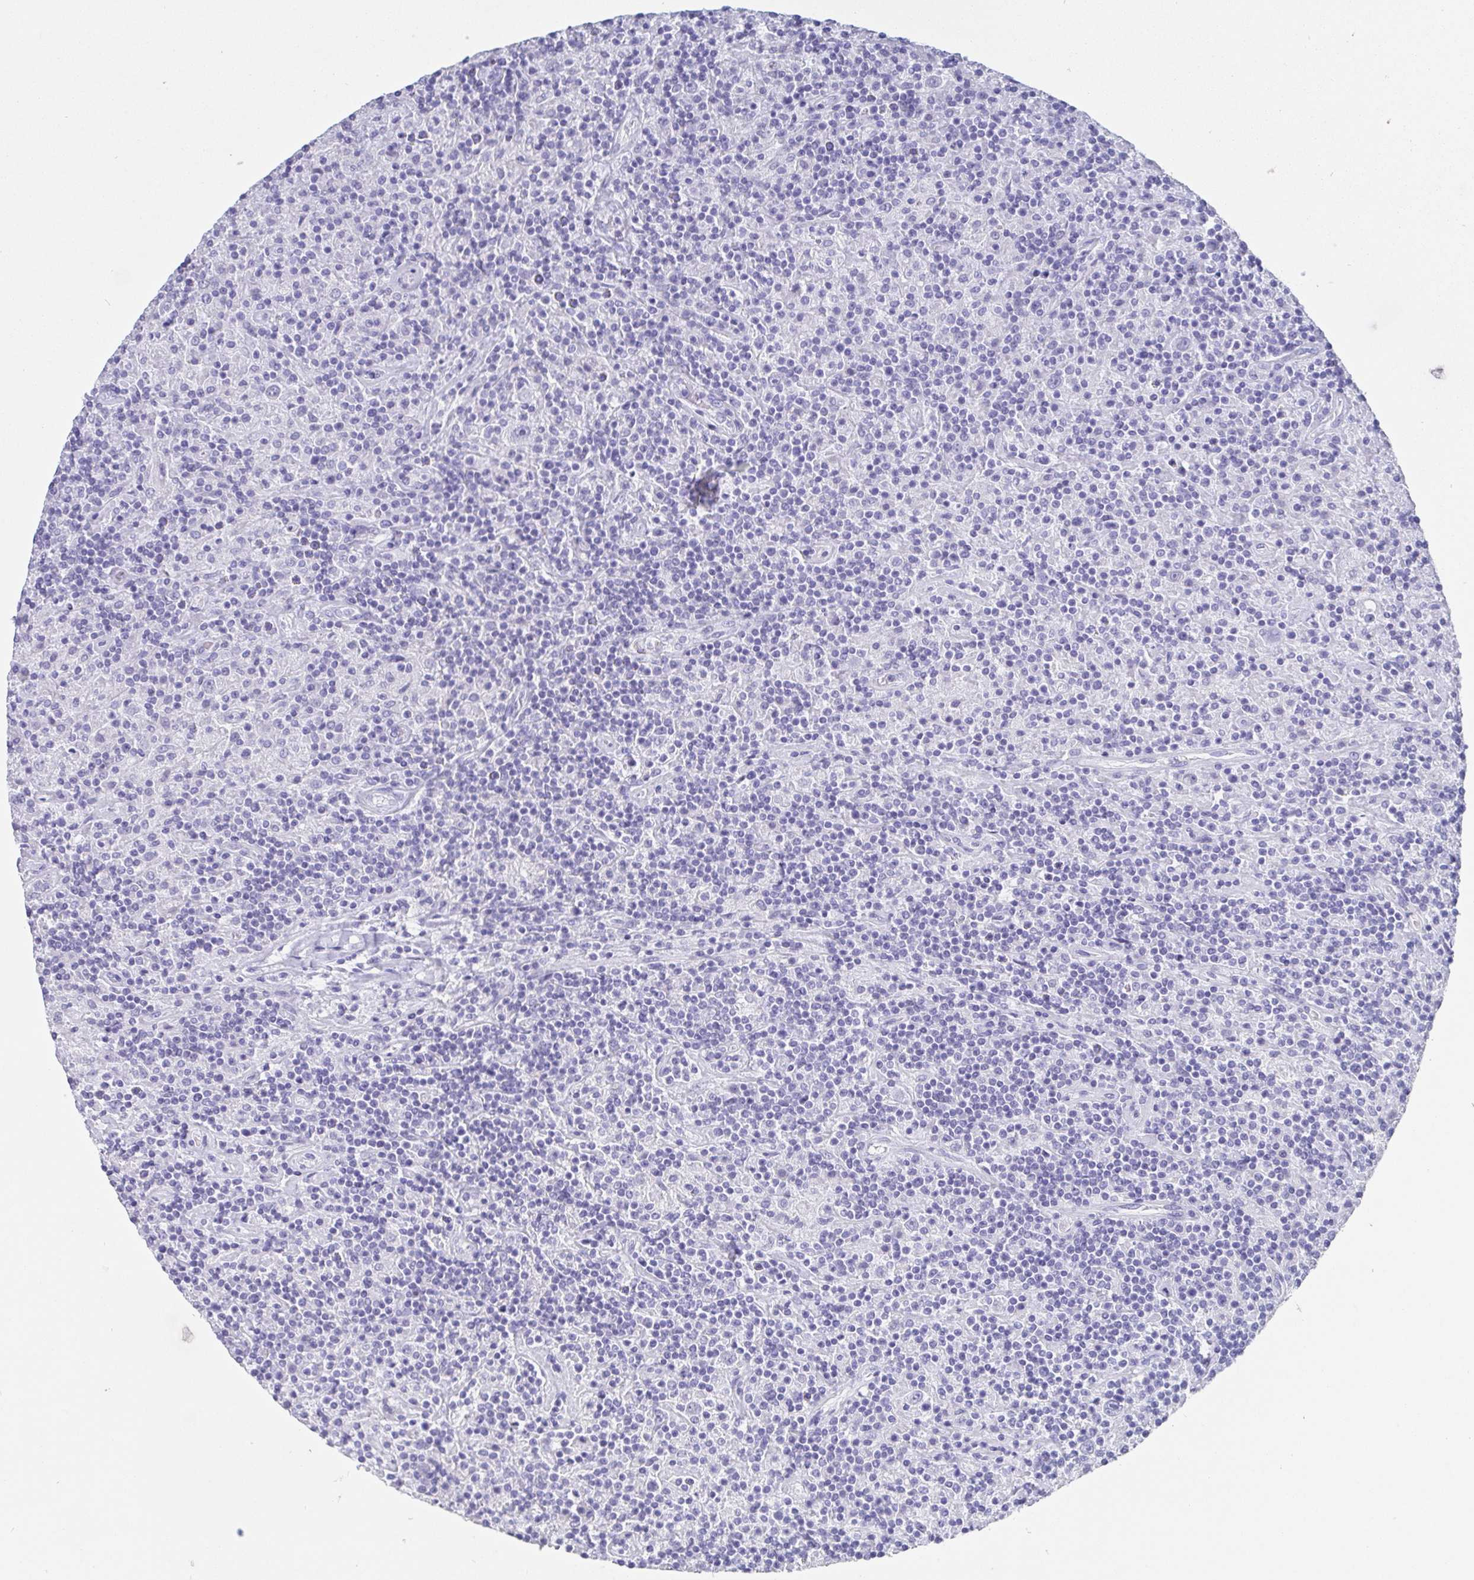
{"staining": {"intensity": "negative", "quantity": "none", "location": "none"}, "tissue": "lymphoma", "cell_type": "Tumor cells", "image_type": "cancer", "snomed": [{"axis": "morphology", "description": "Hodgkin's disease, NOS"}, {"axis": "topography", "description": "Lymph node"}], "caption": "The histopathology image displays no staining of tumor cells in lymphoma.", "gene": "SCGN", "patient": {"sex": "male", "age": 70}}